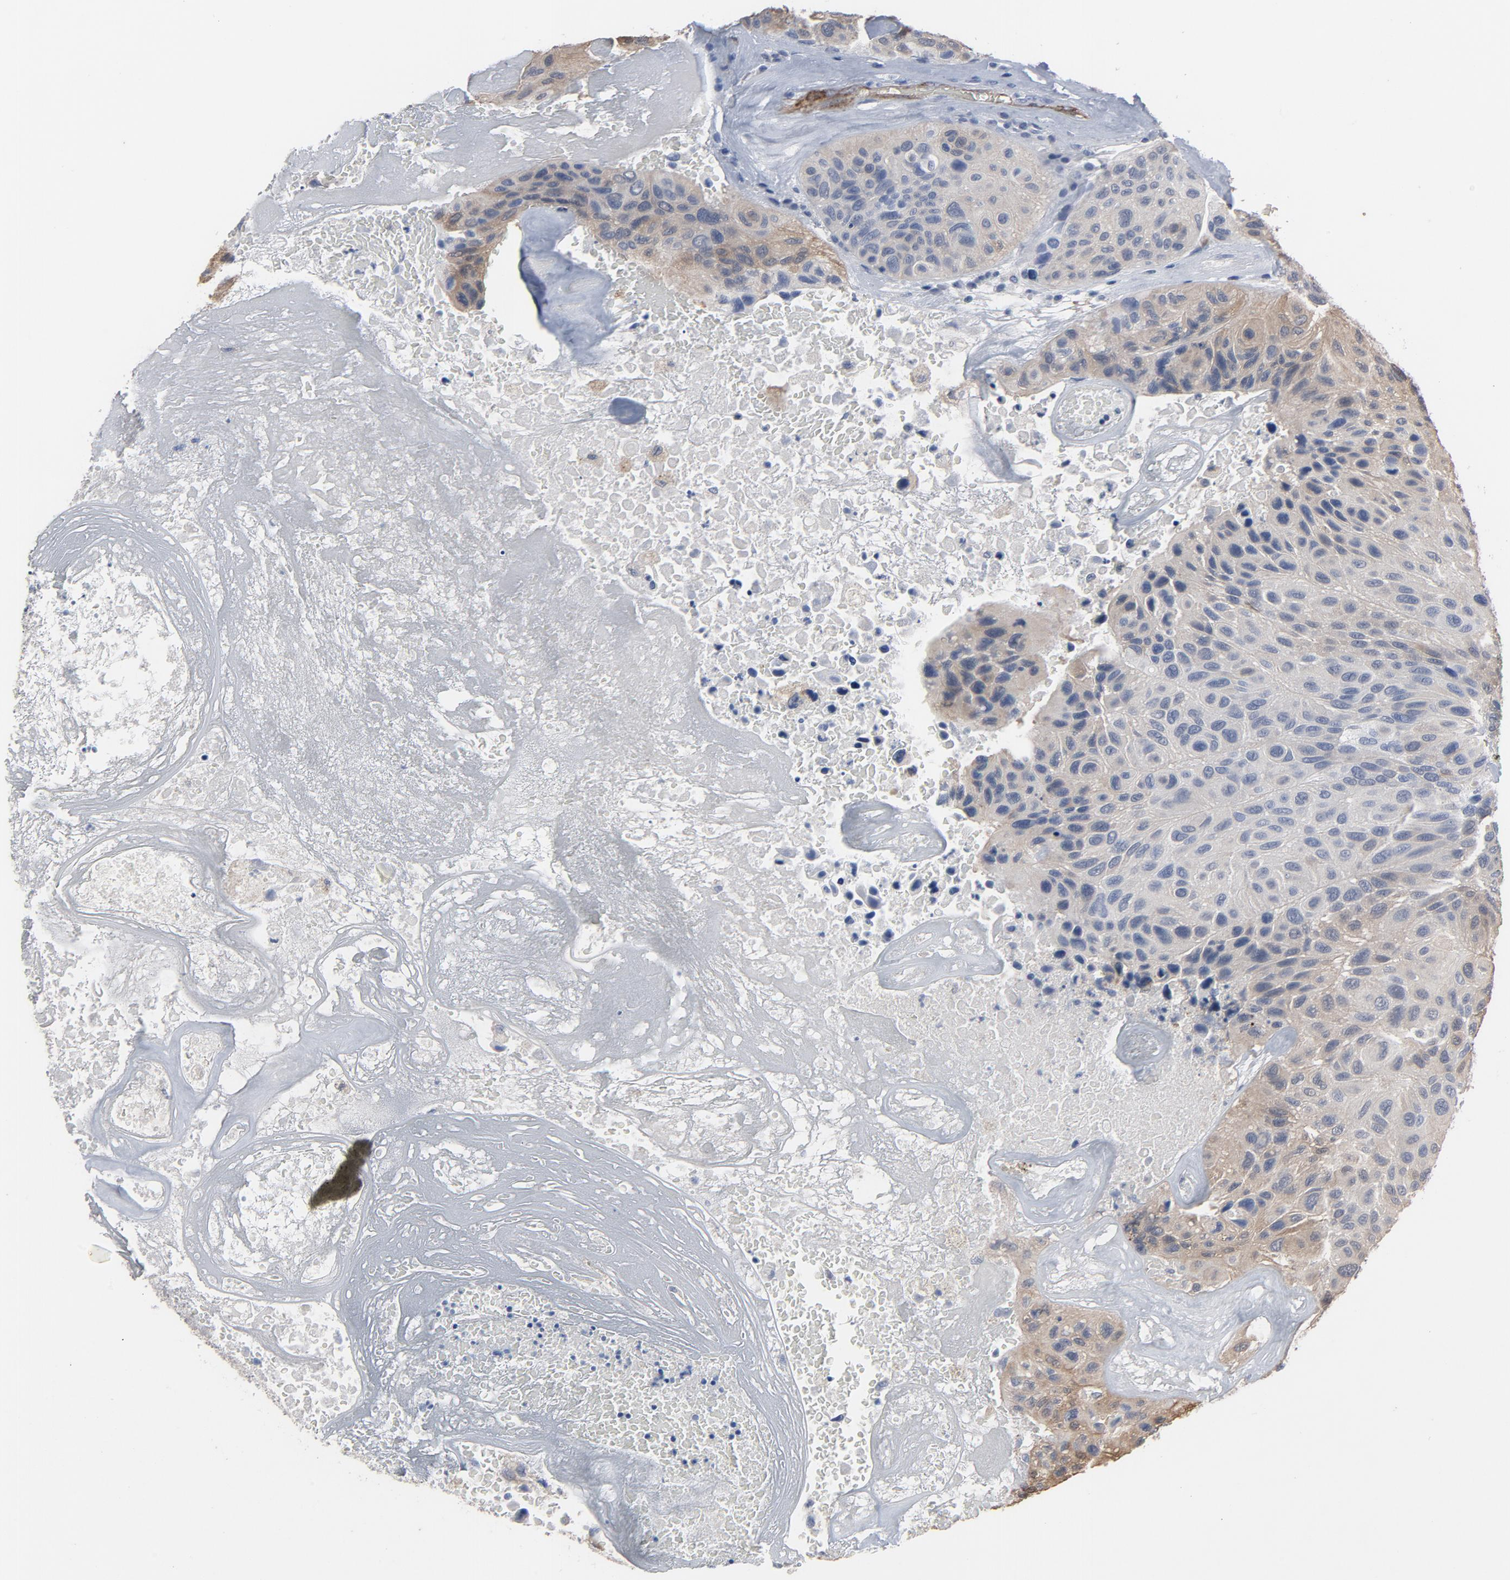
{"staining": {"intensity": "weak", "quantity": "25%-75%", "location": "cytoplasmic/membranous"}, "tissue": "urothelial cancer", "cell_type": "Tumor cells", "image_type": "cancer", "snomed": [{"axis": "morphology", "description": "Urothelial carcinoma, High grade"}, {"axis": "topography", "description": "Urinary bladder"}], "caption": "Immunohistochemical staining of human high-grade urothelial carcinoma shows low levels of weak cytoplasmic/membranous protein positivity in approximately 25%-75% of tumor cells.", "gene": "KDR", "patient": {"sex": "male", "age": 66}}